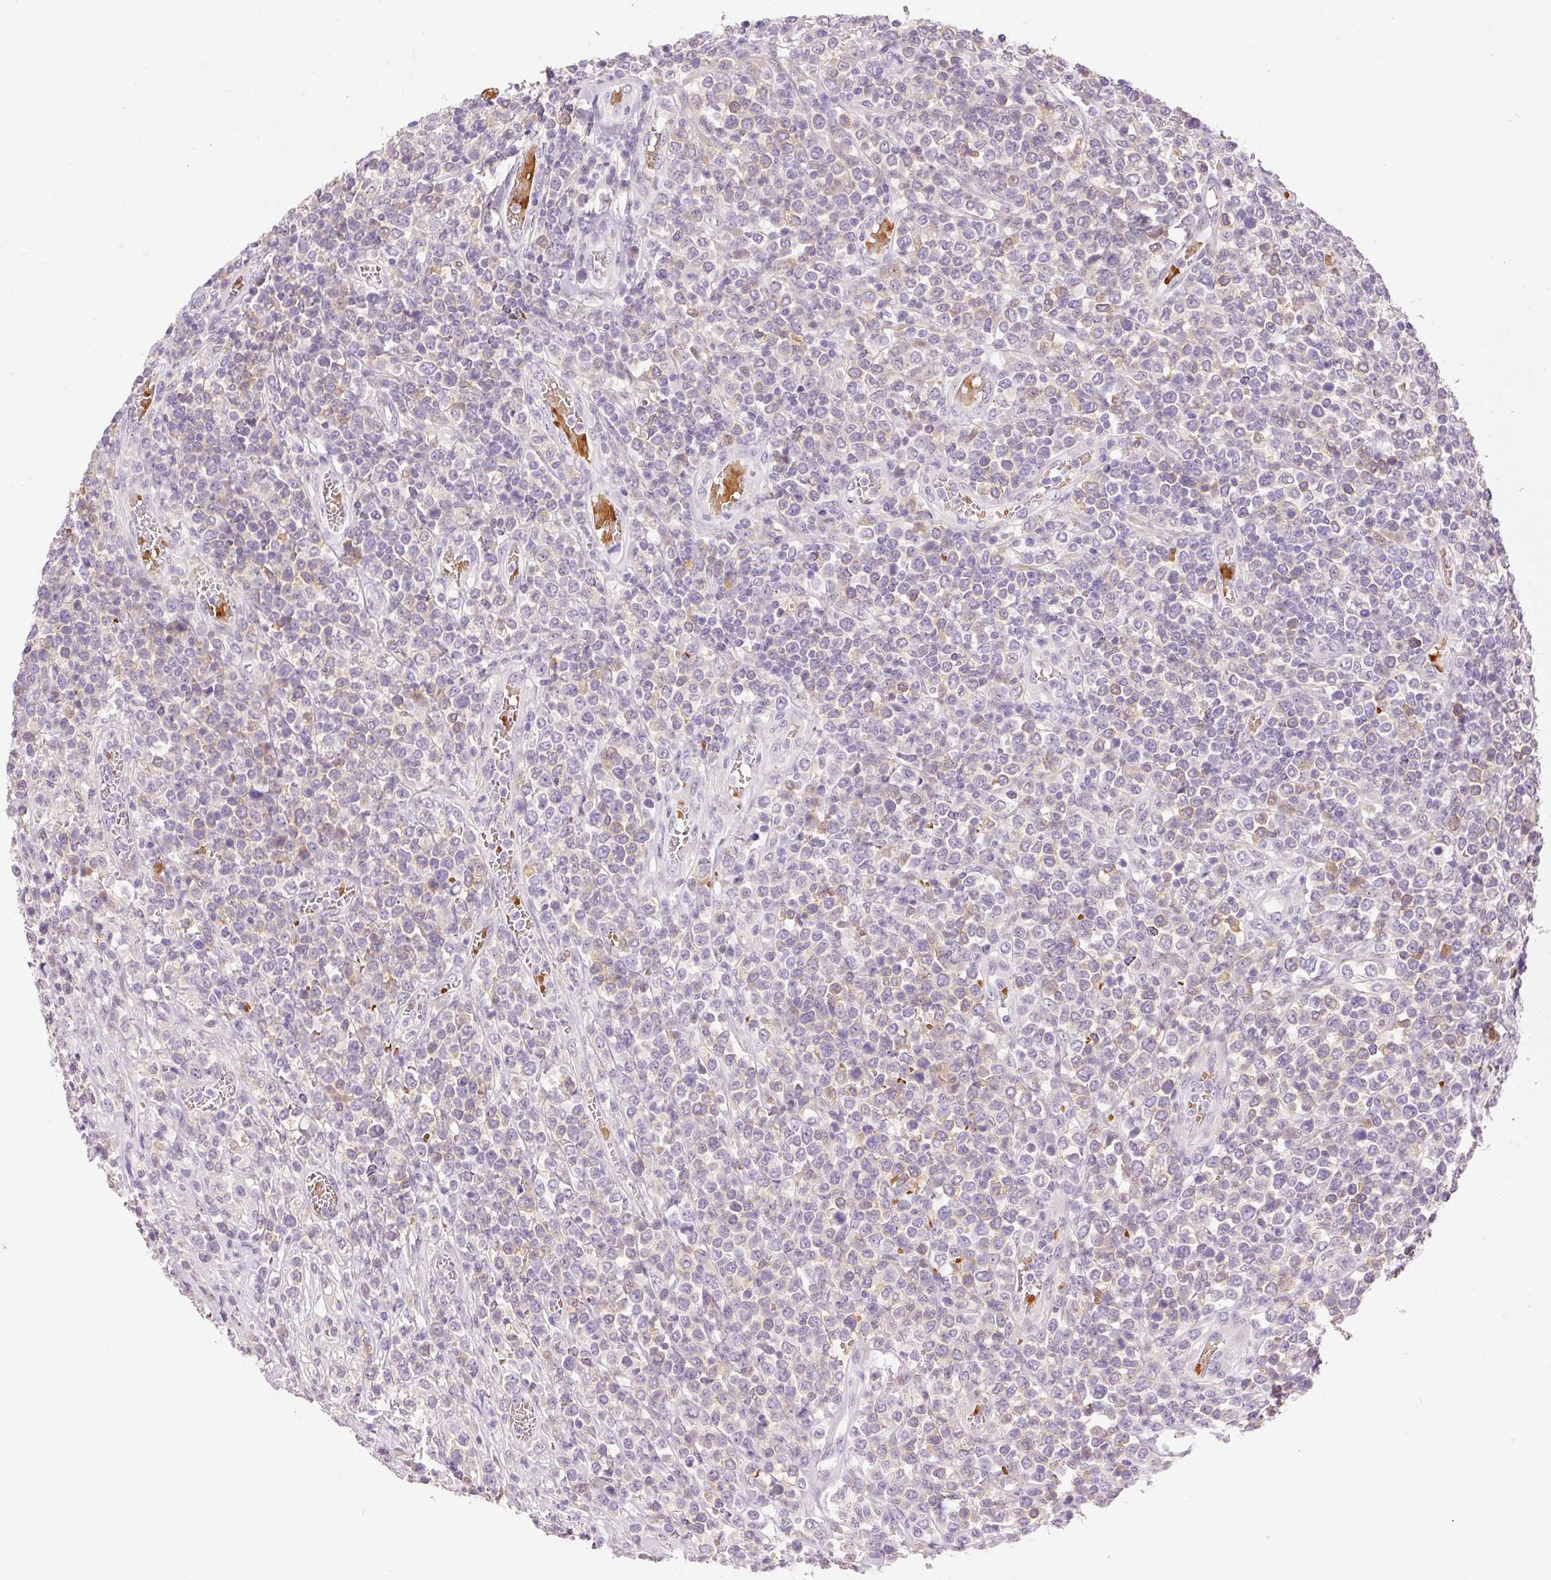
{"staining": {"intensity": "weak", "quantity": "25%-75%", "location": "cytoplasmic/membranous"}, "tissue": "lymphoma", "cell_type": "Tumor cells", "image_type": "cancer", "snomed": [{"axis": "morphology", "description": "Malignant lymphoma, non-Hodgkin's type, High grade"}, {"axis": "topography", "description": "Soft tissue"}], "caption": "Lymphoma stained with DAB (3,3'-diaminobenzidine) immunohistochemistry exhibits low levels of weak cytoplasmic/membranous staining in approximately 25%-75% of tumor cells. (Brightfield microscopy of DAB IHC at high magnification).", "gene": "CMTM8", "patient": {"sex": "female", "age": 56}}